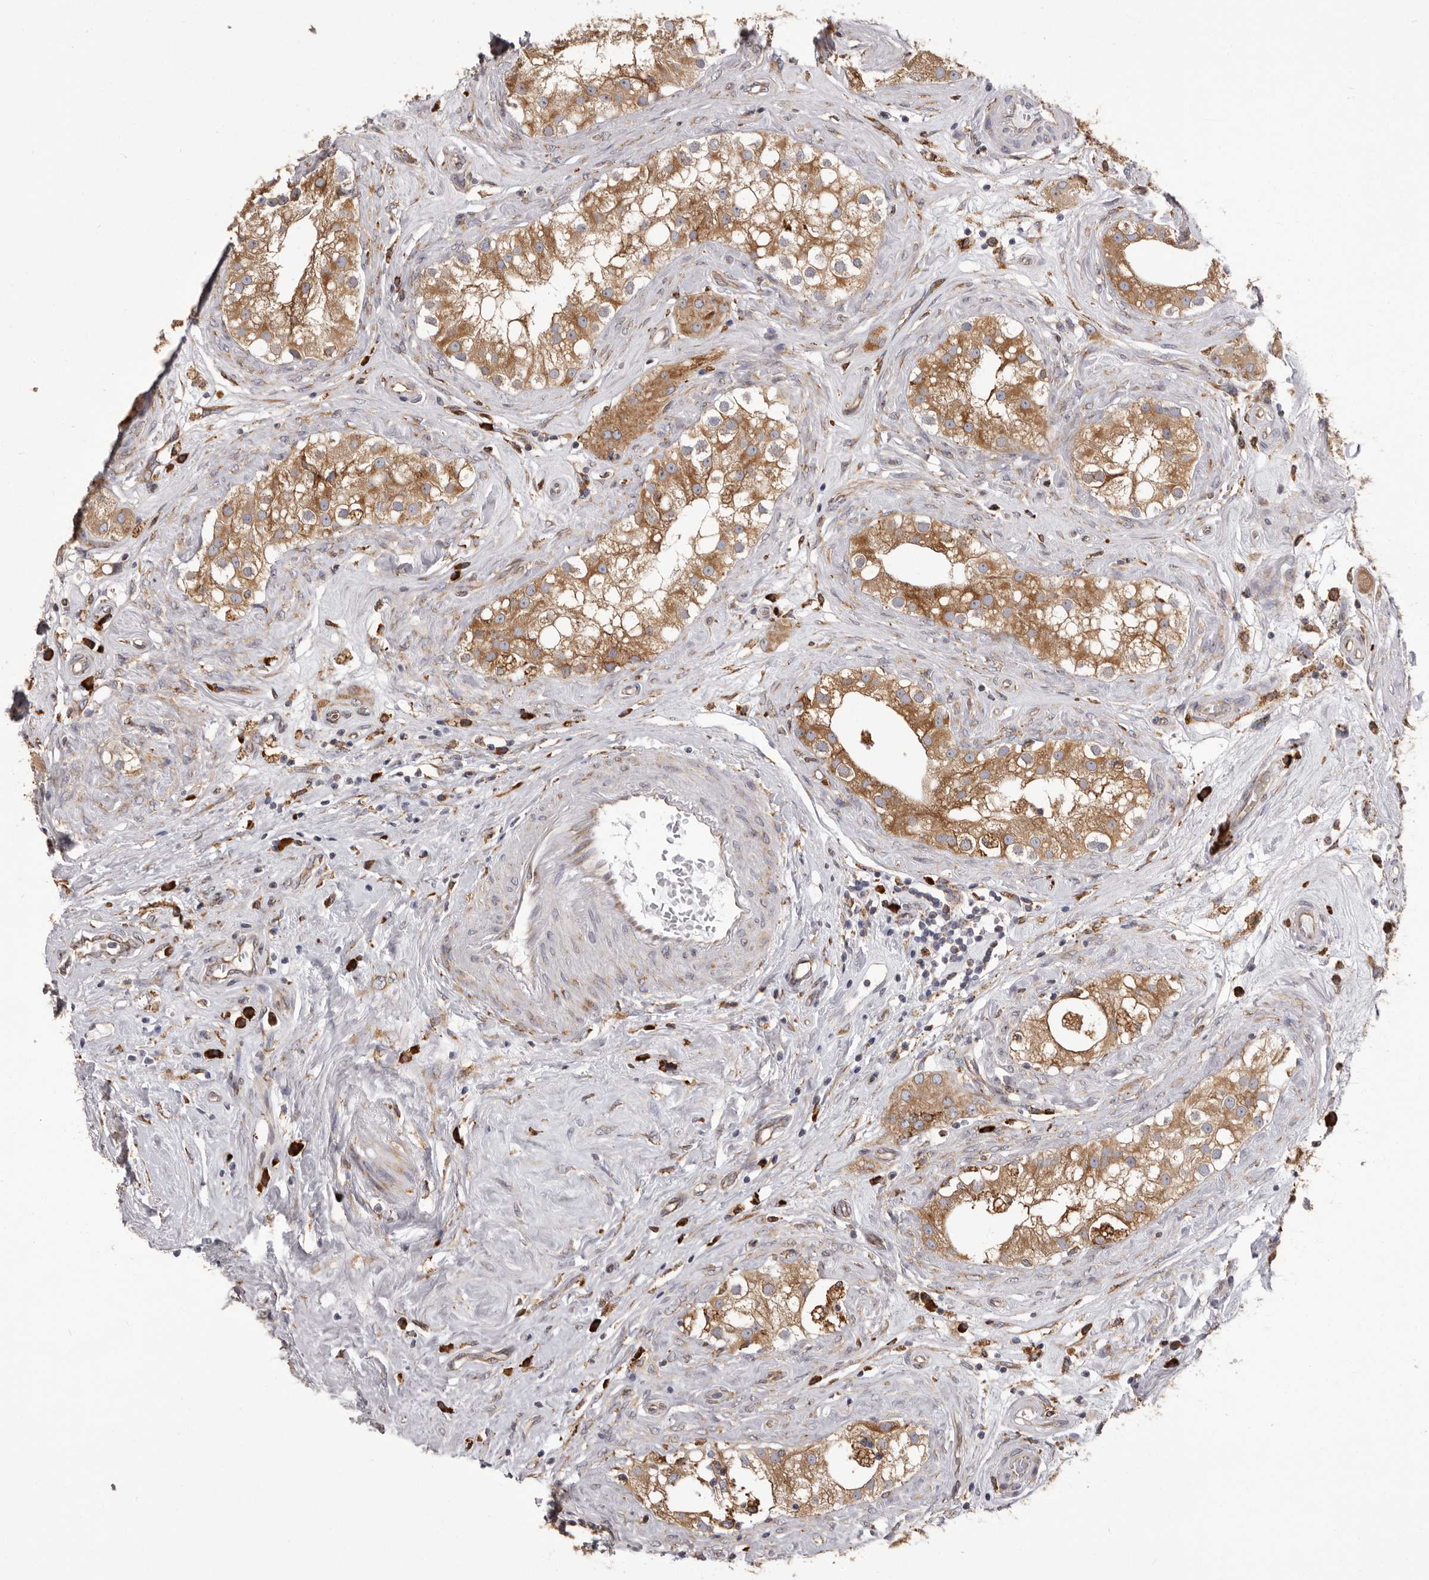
{"staining": {"intensity": "moderate", "quantity": ">75%", "location": "cytoplasmic/membranous"}, "tissue": "testis", "cell_type": "Cells in seminiferous ducts", "image_type": "normal", "snomed": [{"axis": "morphology", "description": "Normal tissue, NOS"}, {"axis": "topography", "description": "Testis"}], "caption": "Protein expression analysis of unremarkable testis reveals moderate cytoplasmic/membranous staining in about >75% of cells in seminiferous ducts.", "gene": "QRSL1", "patient": {"sex": "male", "age": 84}}